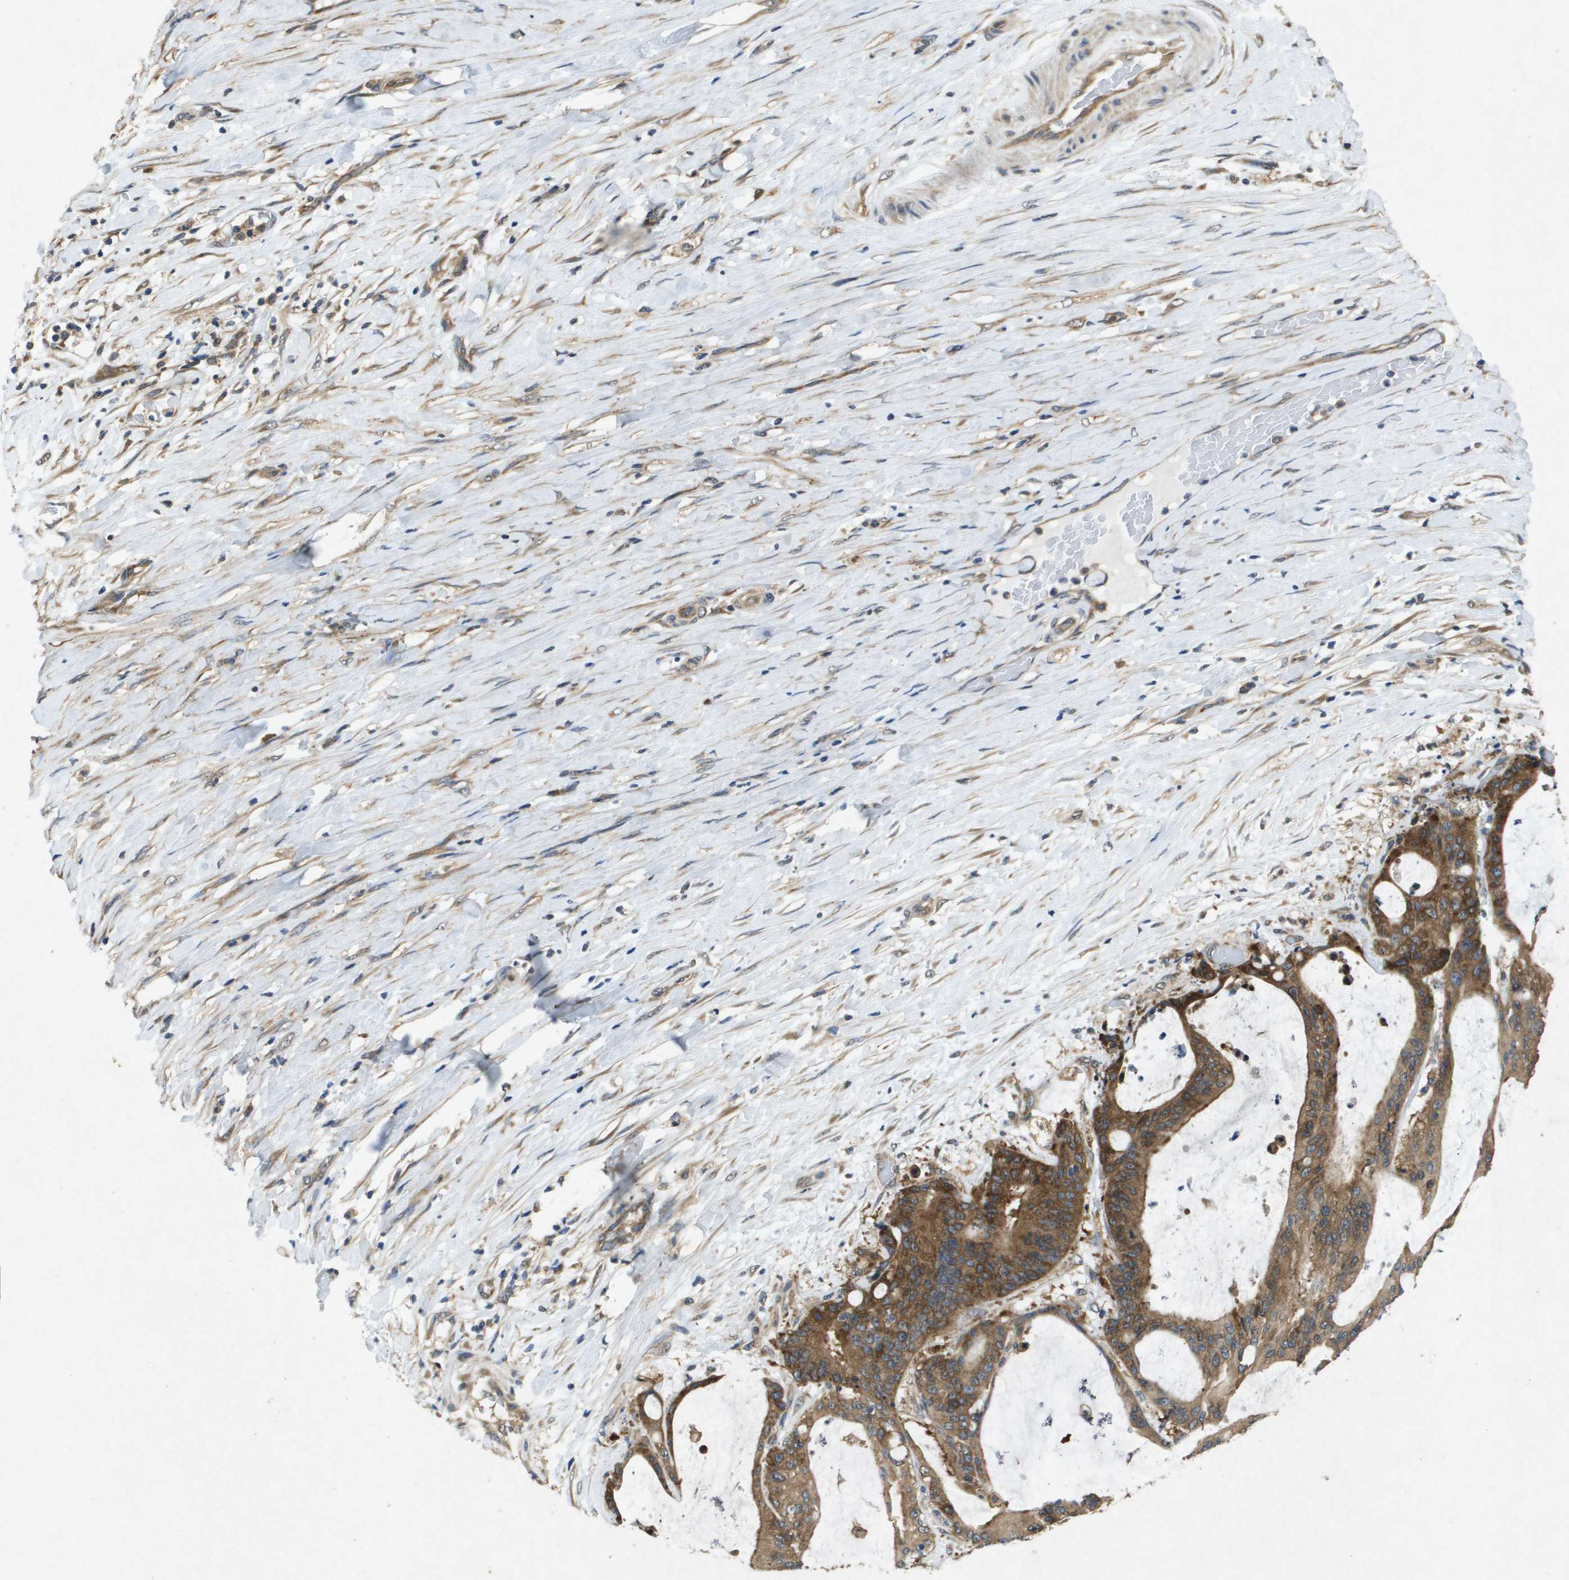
{"staining": {"intensity": "moderate", "quantity": ">75%", "location": "cytoplasmic/membranous"}, "tissue": "liver cancer", "cell_type": "Tumor cells", "image_type": "cancer", "snomed": [{"axis": "morphology", "description": "Cholangiocarcinoma"}, {"axis": "topography", "description": "Liver"}], "caption": "Protein expression analysis of cholangiocarcinoma (liver) shows moderate cytoplasmic/membranous expression in approximately >75% of tumor cells.", "gene": "PTPRT", "patient": {"sex": "female", "age": 73}}